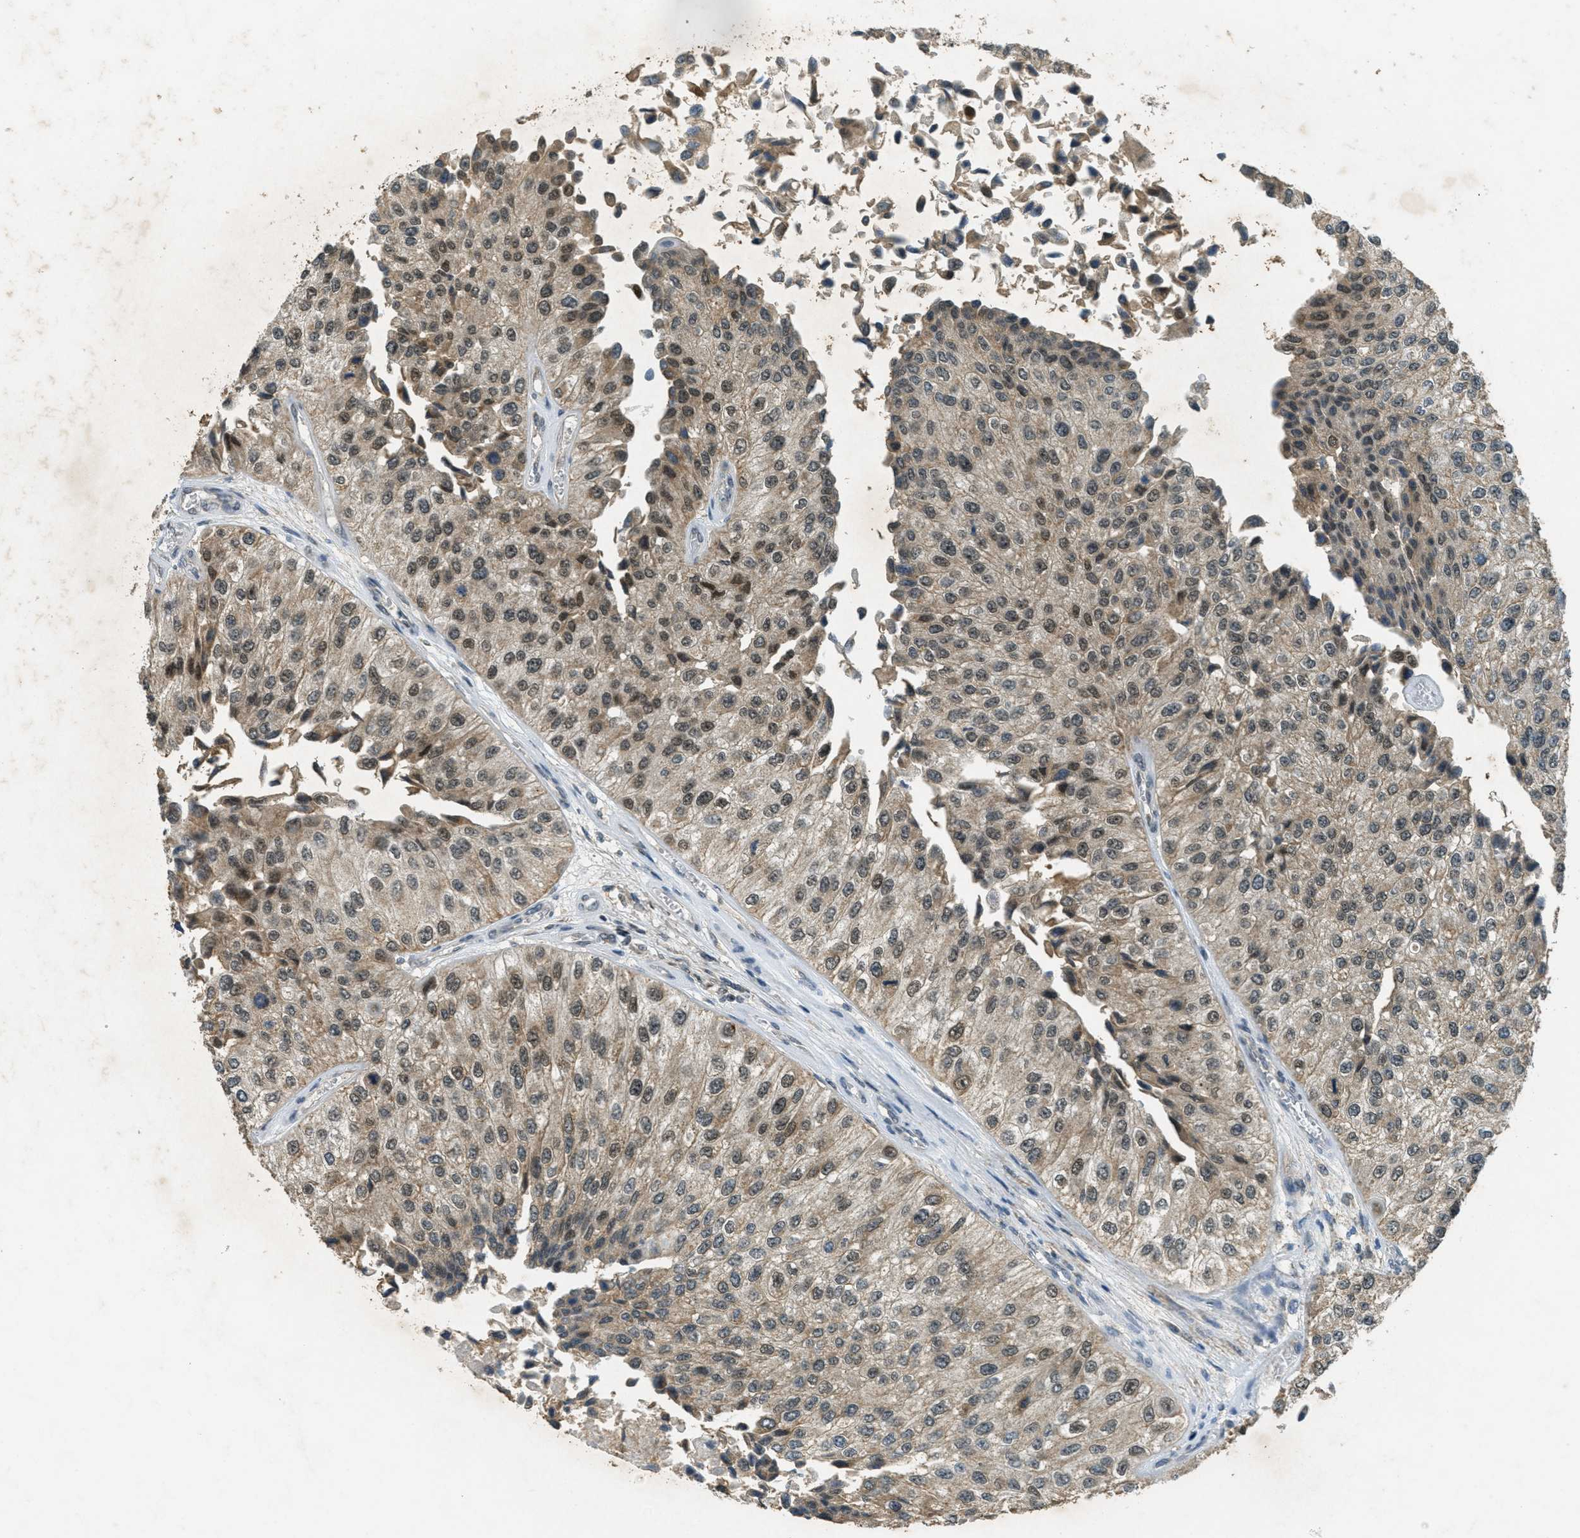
{"staining": {"intensity": "moderate", "quantity": "25%-75%", "location": "cytoplasmic/membranous,nuclear"}, "tissue": "urothelial cancer", "cell_type": "Tumor cells", "image_type": "cancer", "snomed": [{"axis": "morphology", "description": "Urothelial carcinoma, High grade"}, {"axis": "topography", "description": "Kidney"}, {"axis": "topography", "description": "Urinary bladder"}], "caption": "Protein analysis of urothelial cancer tissue reveals moderate cytoplasmic/membranous and nuclear expression in approximately 25%-75% of tumor cells.", "gene": "TCF20", "patient": {"sex": "male", "age": 77}}